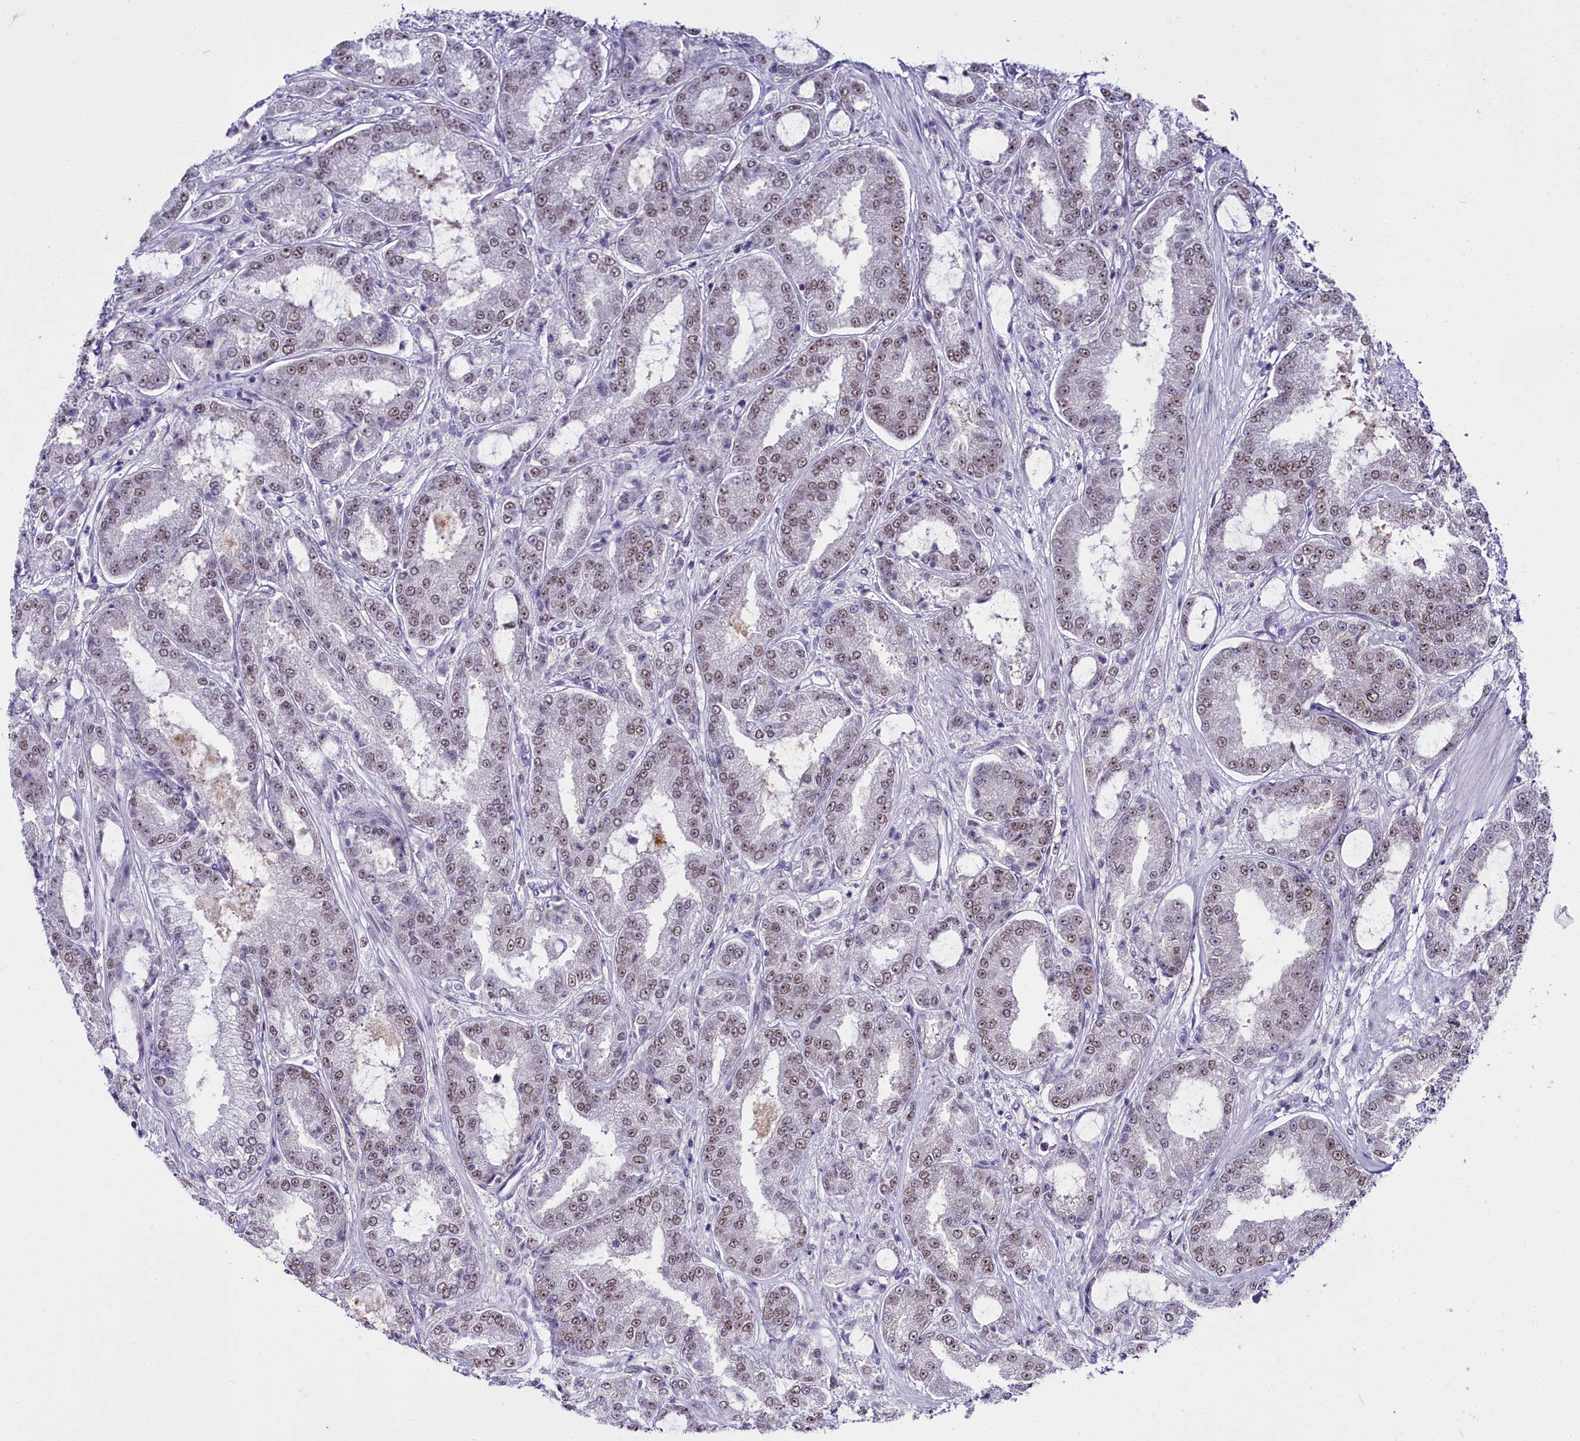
{"staining": {"intensity": "weak", "quantity": ">75%", "location": "nuclear"}, "tissue": "prostate cancer", "cell_type": "Tumor cells", "image_type": "cancer", "snomed": [{"axis": "morphology", "description": "Adenocarcinoma, High grade"}, {"axis": "topography", "description": "Prostate"}], "caption": "Protein staining demonstrates weak nuclear positivity in approximately >75% of tumor cells in prostate cancer.", "gene": "RBM12", "patient": {"sex": "male", "age": 71}}